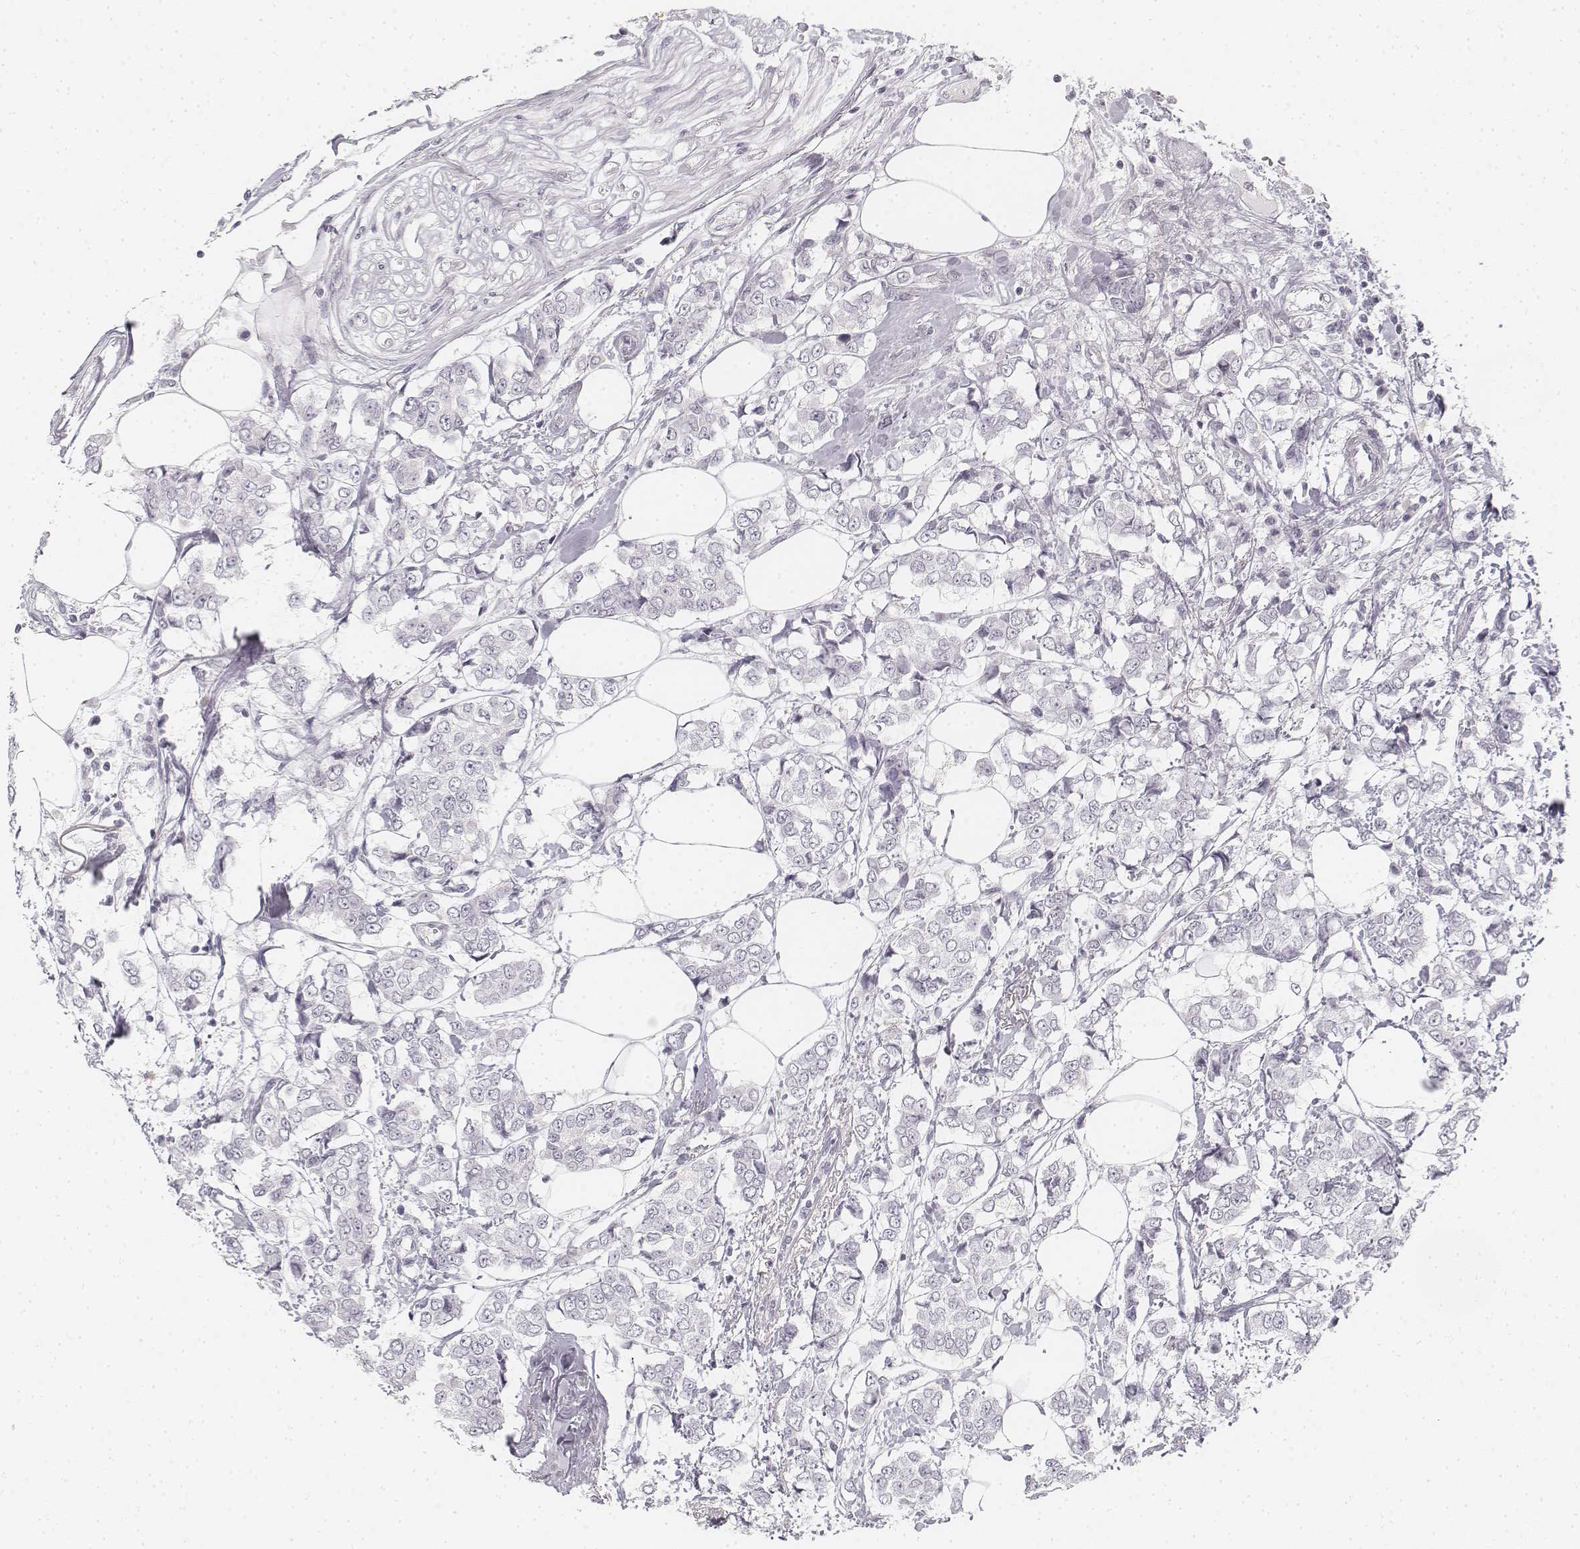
{"staining": {"intensity": "negative", "quantity": "none", "location": "none"}, "tissue": "breast cancer", "cell_type": "Tumor cells", "image_type": "cancer", "snomed": [{"axis": "morphology", "description": "Duct carcinoma"}, {"axis": "topography", "description": "Breast"}], "caption": "An immunohistochemistry photomicrograph of breast cancer is shown. There is no staining in tumor cells of breast cancer. The staining was performed using DAB (3,3'-diaminobenzidine) to visualize the protein expression in brown, while the nuclei were stained in blue with hematoxylin (Magnification: 20x).", "gene": "KRT25", "patient": {"sex": "female", "age": 94}}